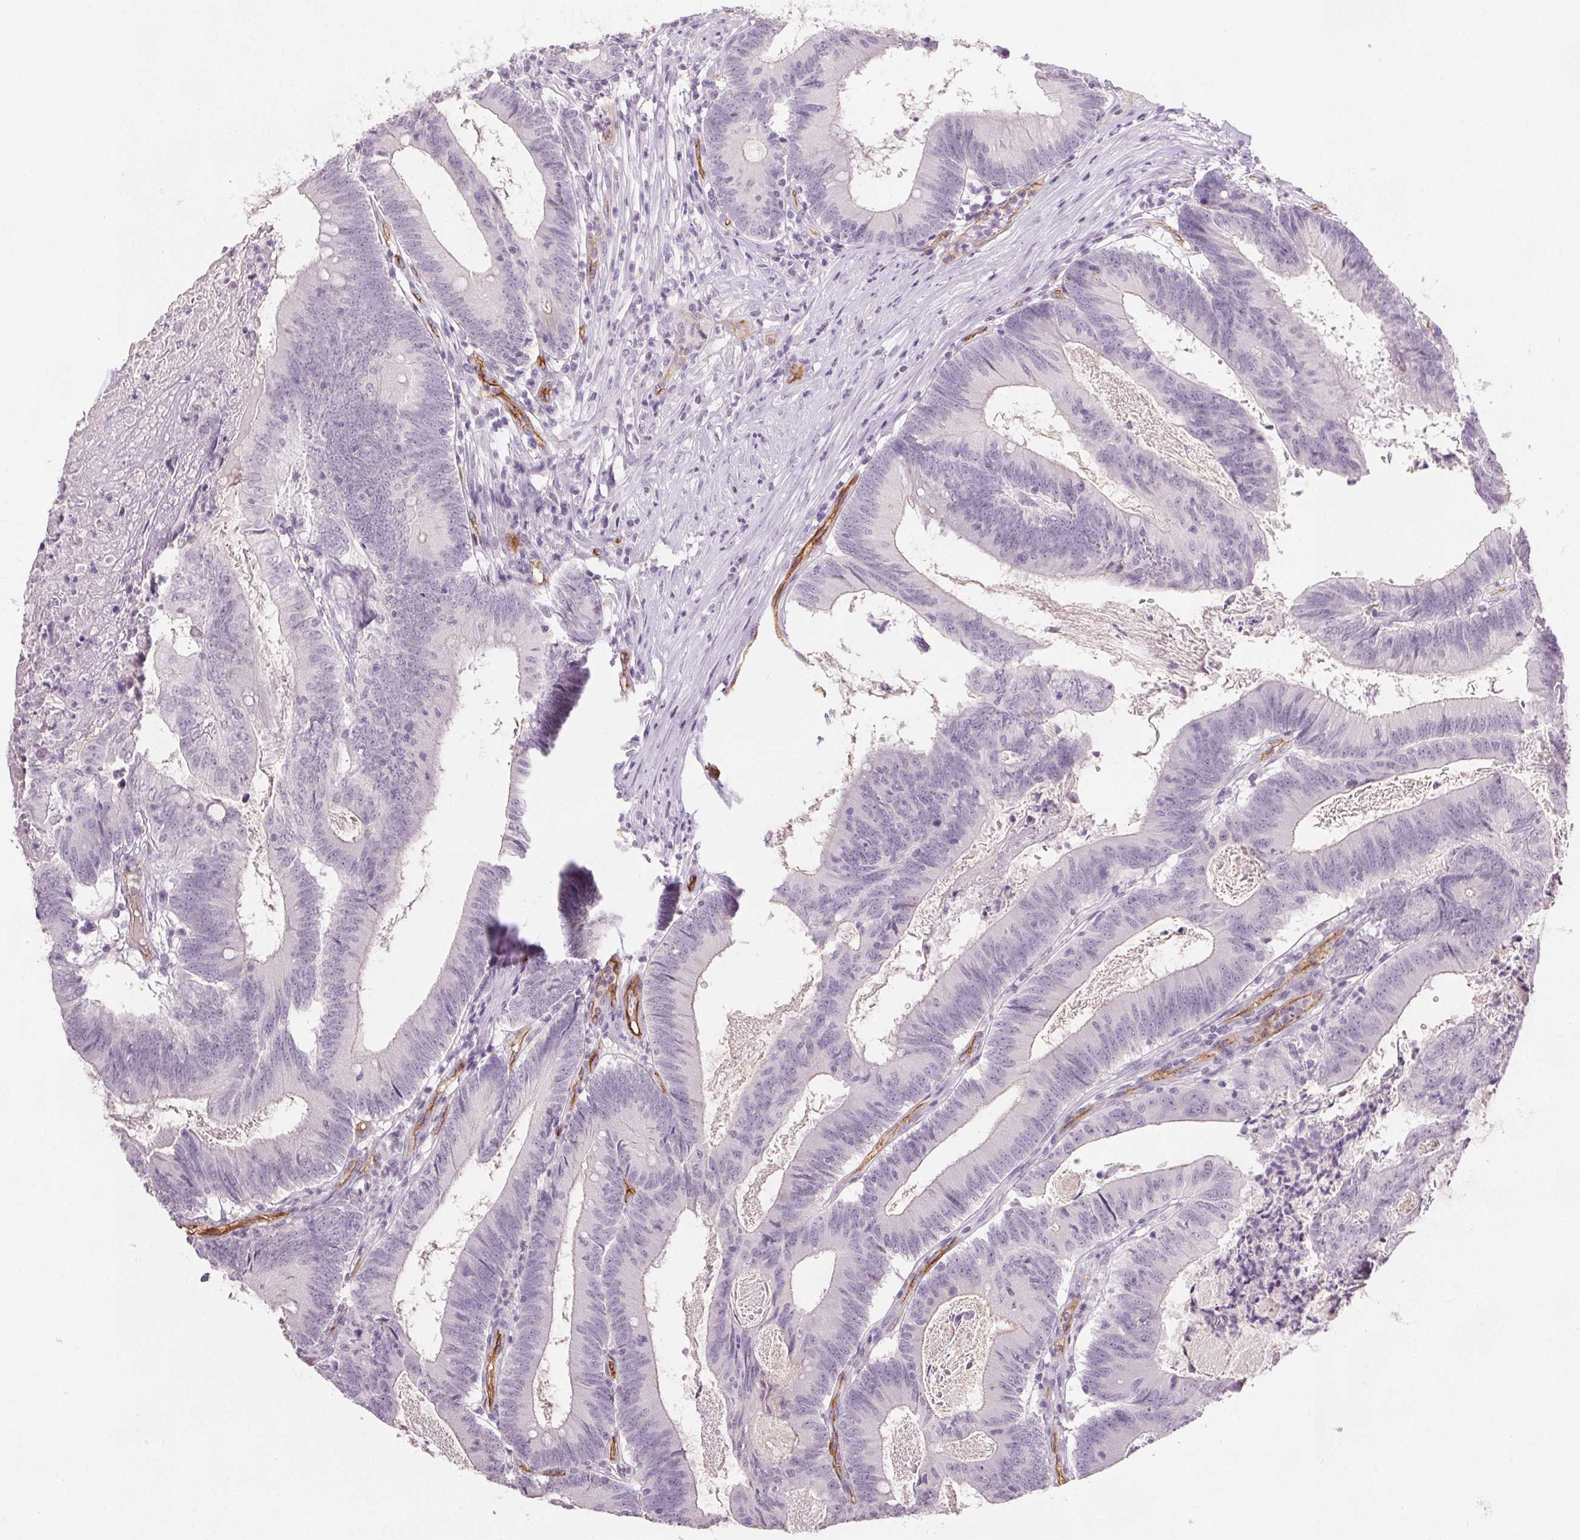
{"staining": {"intensity": "negative", "quantity": "none", "location": "none"}, "tissue": "colorectal cancer", "cell_type": "Tumor cells", "image_type": "cancer", "snomed": [{"axis": "morphology", "description": "Adenocarcinoma, NOS"}, {"axis": "topography", "description": "Colon"}], "caption": "Tumor cells are negative for brown protein staining in colorectal cancer.", "gene": "PODXL", "patient": {"sex": "female", "age": 70}}